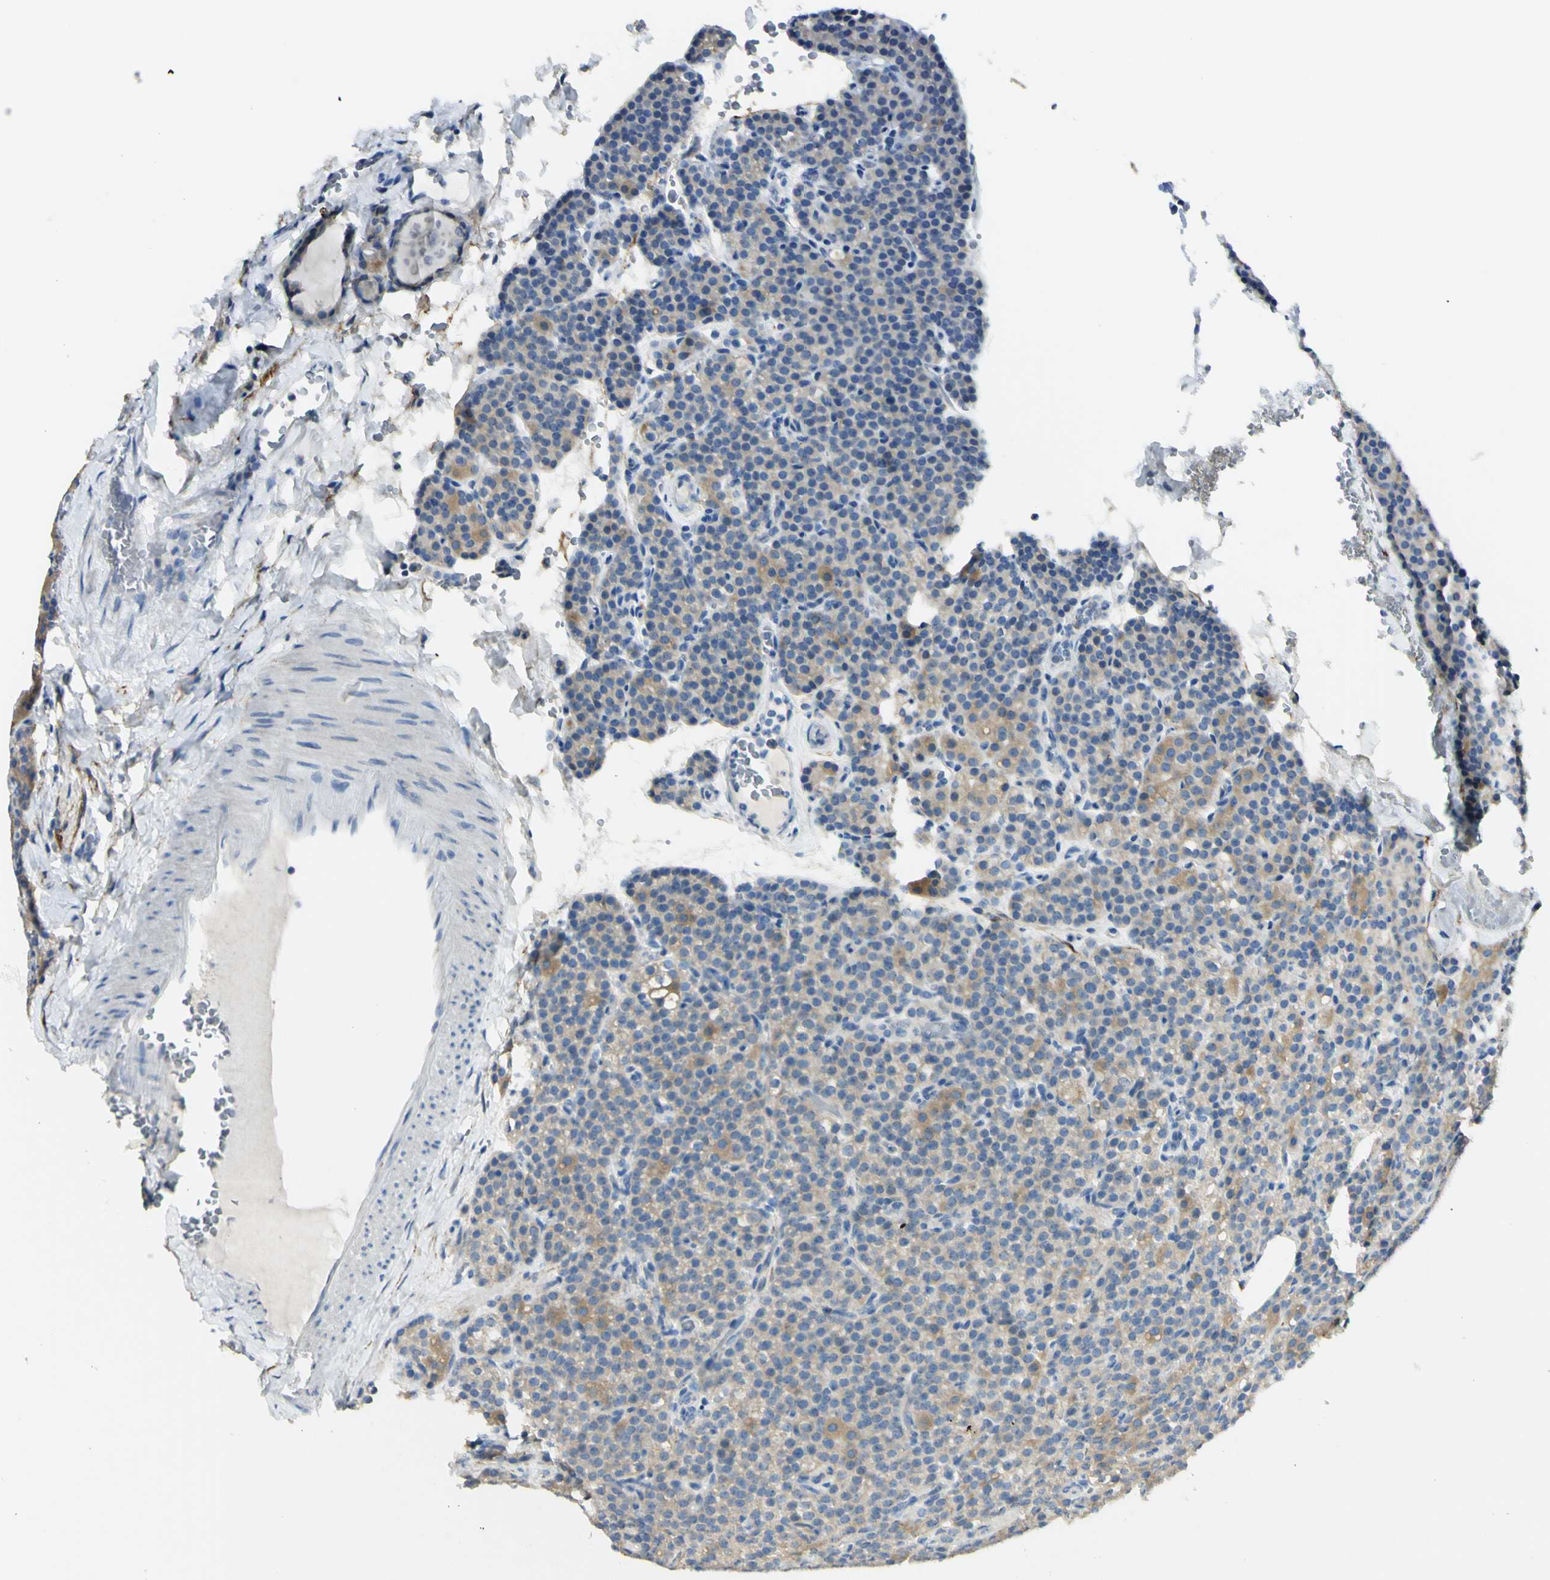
{"staining": {"intensity": "moderate", "quantity": "25%-75%", "location": "cytoplasmic/membranous"}, "tissue": "parathyroid gland", "cell_type": "Glandular cells", "image_type": "normal", "snomed": [{"axis": "morphology", "description": "Normal tissue, NOS"}, {"axis": "topography", "description": "Parathyroid gland"}], "caption": "This is a photomicrograph of immunohistochemistry staining of normal parathyroid gland, which shows moderate expression in the cytoplasmic/membranous of glandular cells.", "gene": "GCNT3", "patient": {"sex": "female", "age": 57}}